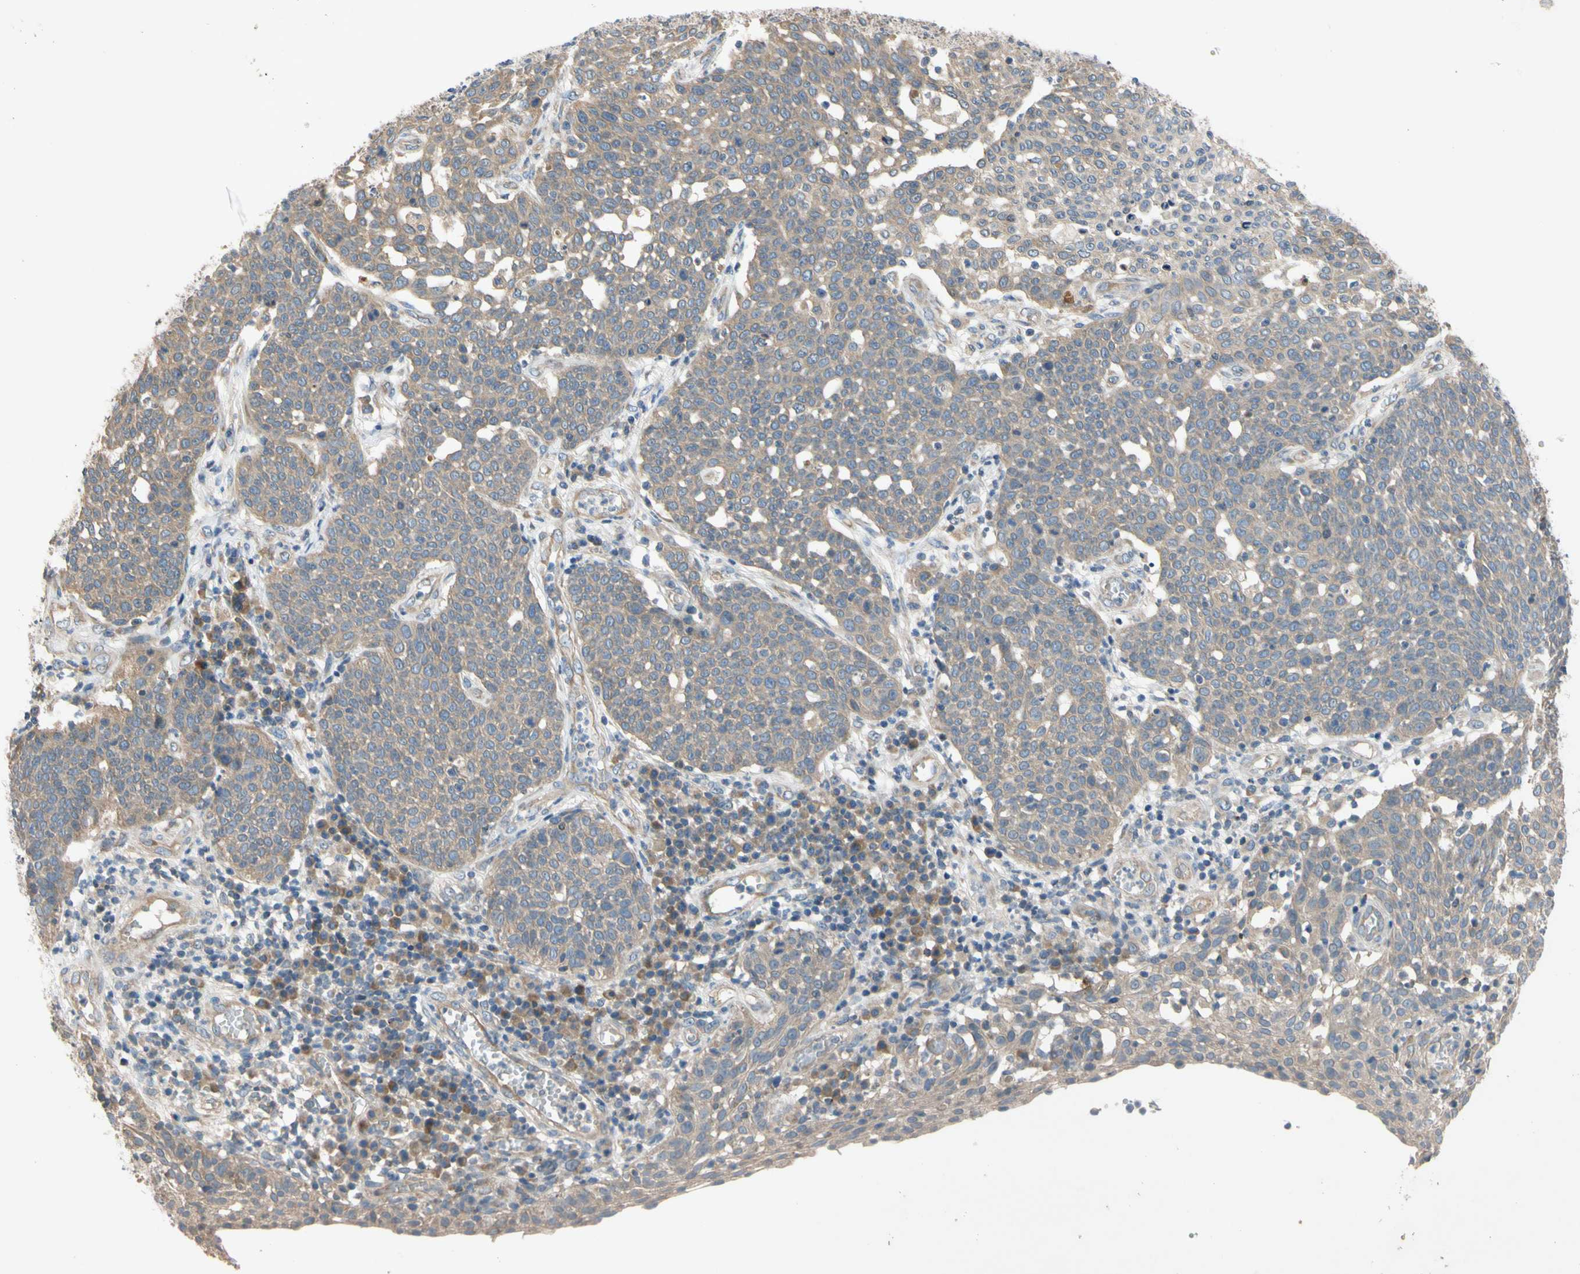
{"staining": {"intensity": "moderate", "quantity": ">75%", "location": "cytoplasmic/membranous"}, "tissue": "cervical cancer", "cell_type": "Tumor cells", "image_type": "cancer", "snomed": [{"axis": "morphology", "description": "Squamous cell carcinoma, NOS"}, {"axis": "topography", "description": "Cervix"}], "caption": "Human cervical cancer (squamous cell carcinoma) stained with a protein marker demonstrates moderate staining in tumor cells.", "gene": "MBTPS2", "patient": {"sex": "female", "age": 34}}